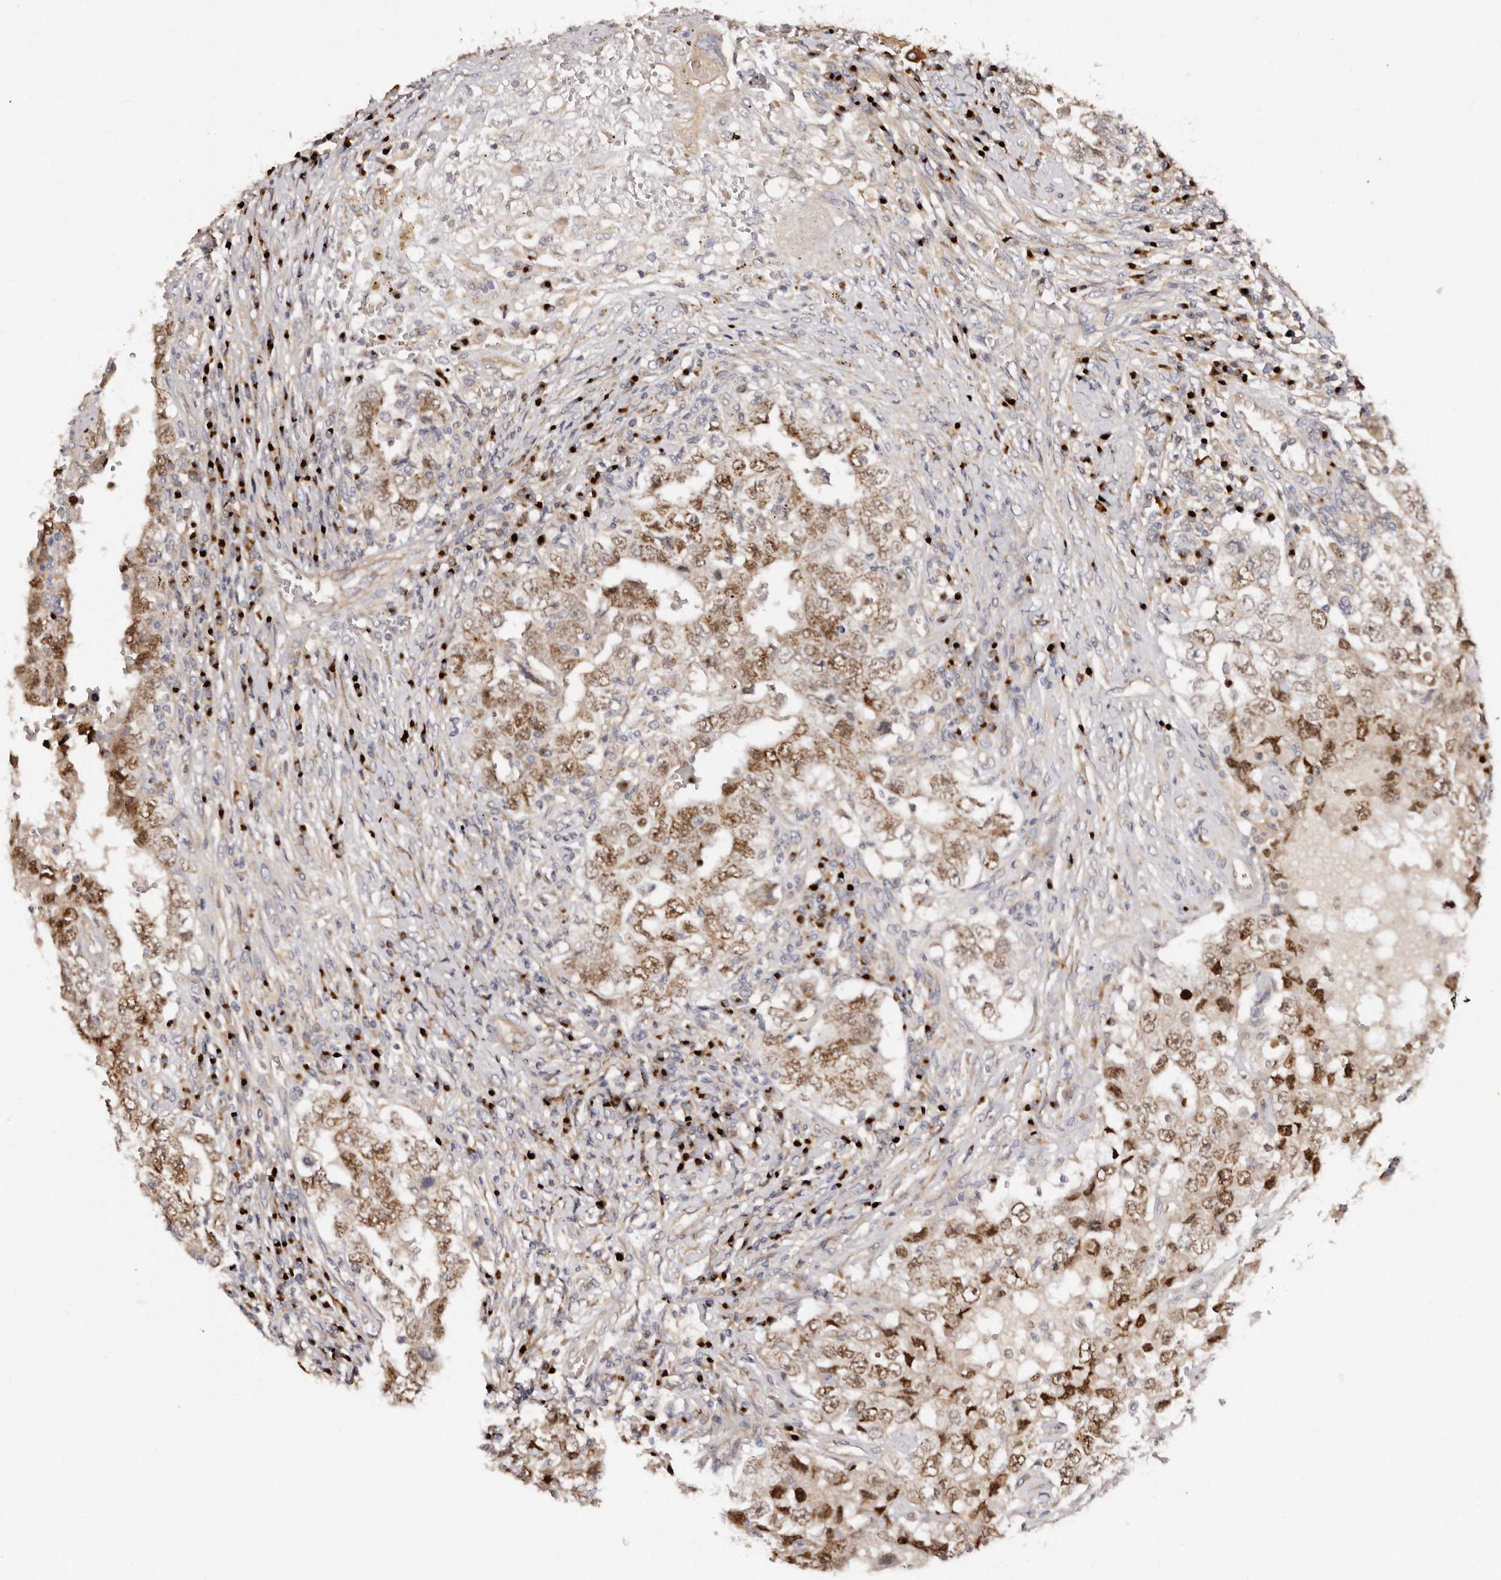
{"staining": {"intensity": "moderate", "quantity": ">75%", "location": "nuclear"}, "tissue": "testis cancer", "cell_type": "Tumor cells", "image_type": "cancer", "snomed": [{"axis": "morphology", "description": "Carcinoma, Embryonal, NOS"}, {"axis": "topography", "description": "Testis"}], "caption": "Immunohistochemistry (IHC) of human testis cancer (embryonal carcinoma) reveals medium levels of moderate nuclear staining in approximately >75% of tumor cells. (DAB IHC, brown staining for protein, blue staining for nuclei).", "gene": "DACT2", "patient": {"sex": "male", "age": 26}}